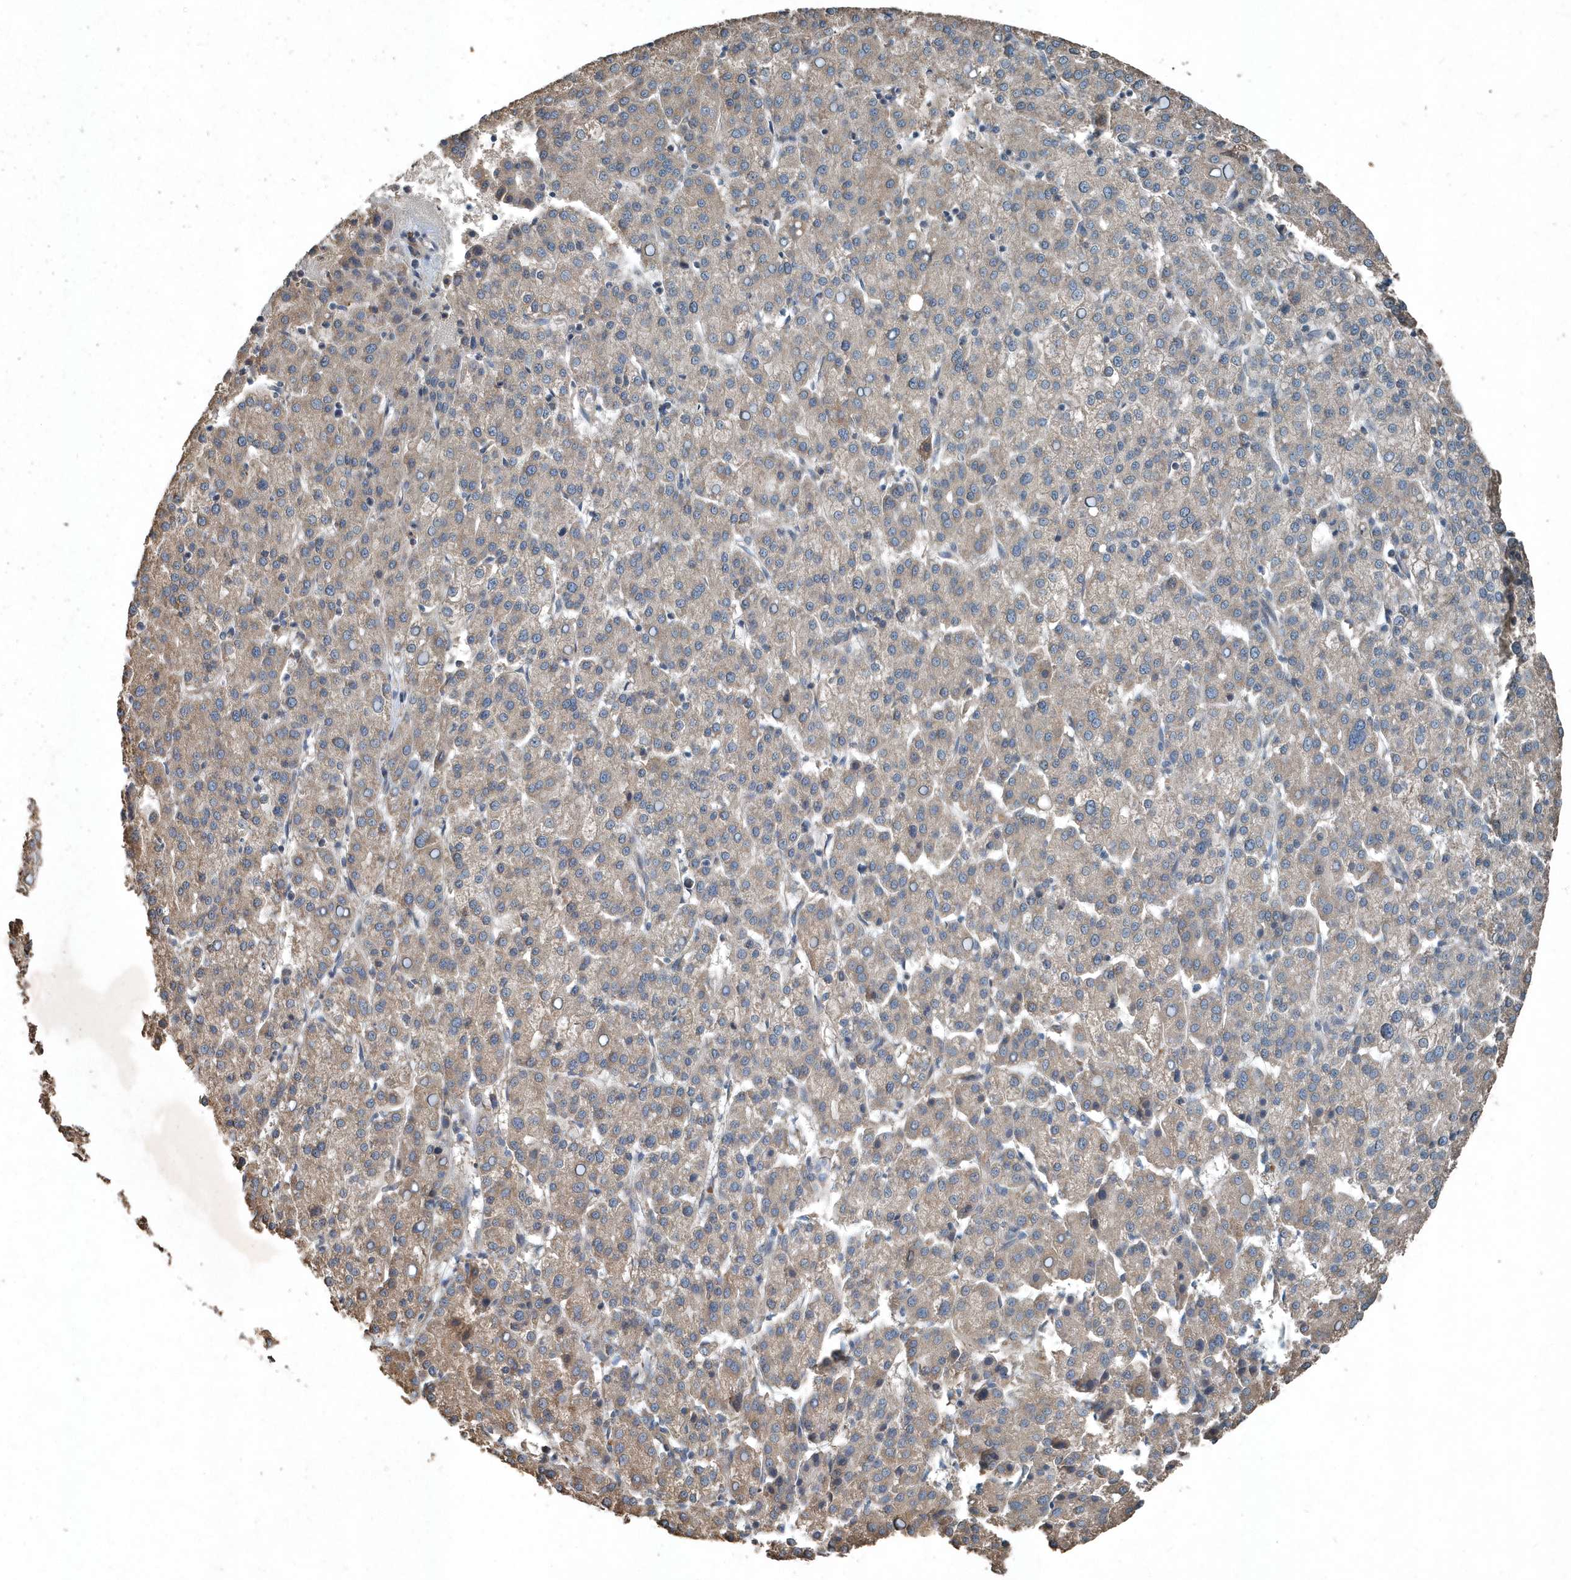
{"staining": {"intensity": "weak", "quantity": ">75%", "location": "cytoplasmic/membranous"}, "tissue": "liver cancer", "cell_type": "Tumor cells", "image_type": "cancer", "snomed": [{"axis": "morphology", "description": "Carcinoma, Hepatocellular, NOS"}, {"axis": "topography", "description": "Liver"}], "caption": "Weak cytoplasmic/membranous positivity for a protein is appreciated in approximately >75% of tumor cells of liver hepatocellular carcinoma using immunohistochemistry.", "gene": "SCFD2", "patient": {"sex": "female", "age": 58}}